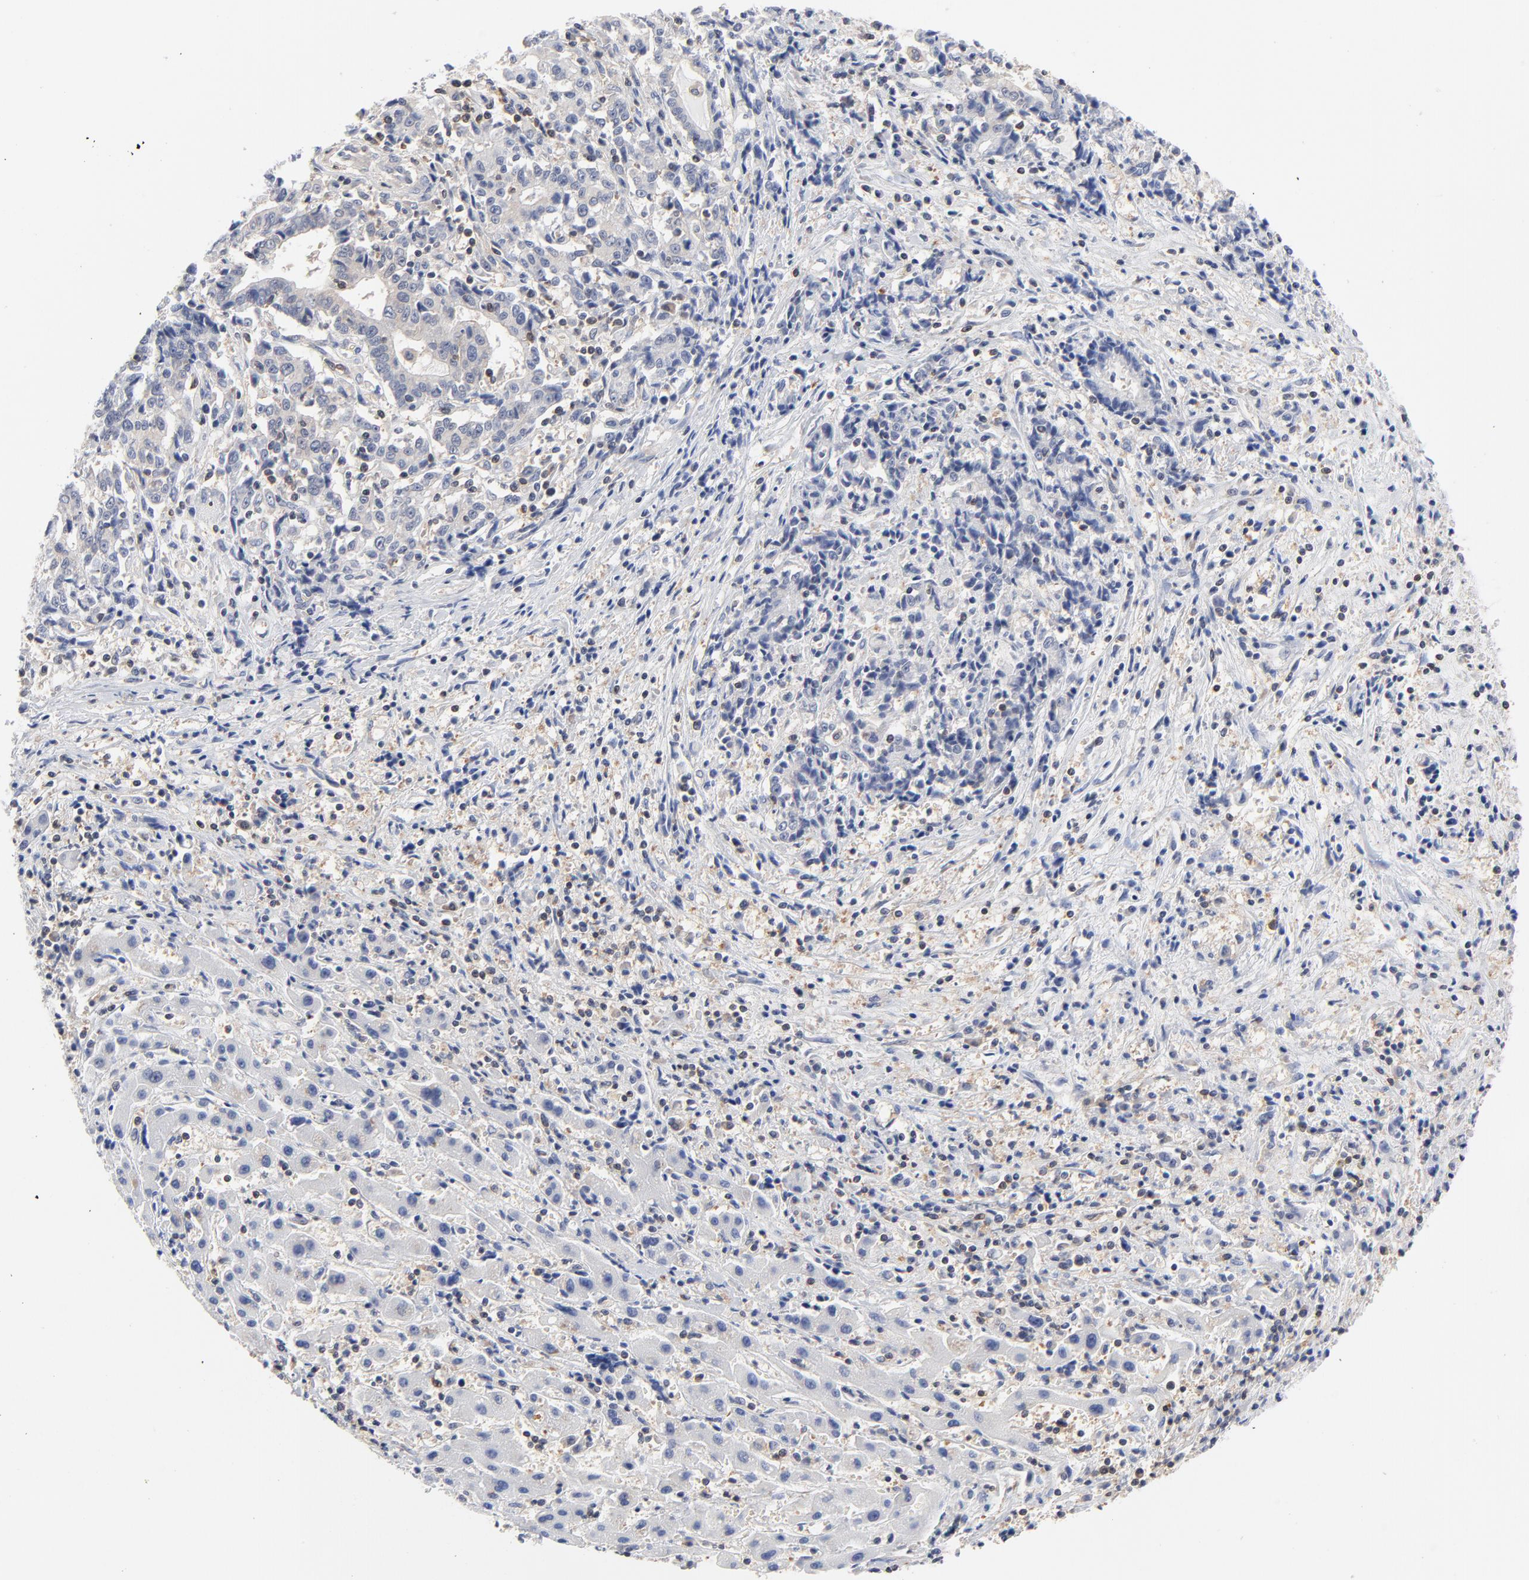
{"staining": {"intensity": "negative", "quantity": "none", "location": "none"}, "tissue": "liver cancer", "cell_type": "Tumor cells", "image_type": "cancer", "snomed": [{"axis": "morphology", "description": "Cholangiocarcinoma"}, {"axis": "topography", "description": "Liver"}], "caption": "Human liver cholangiocarcinoma stained for a protein using immunohistochemistry shows no staining in tumor cells.", "gene": "CAB39L", "patient": {"sex": "male", "age": 57}}